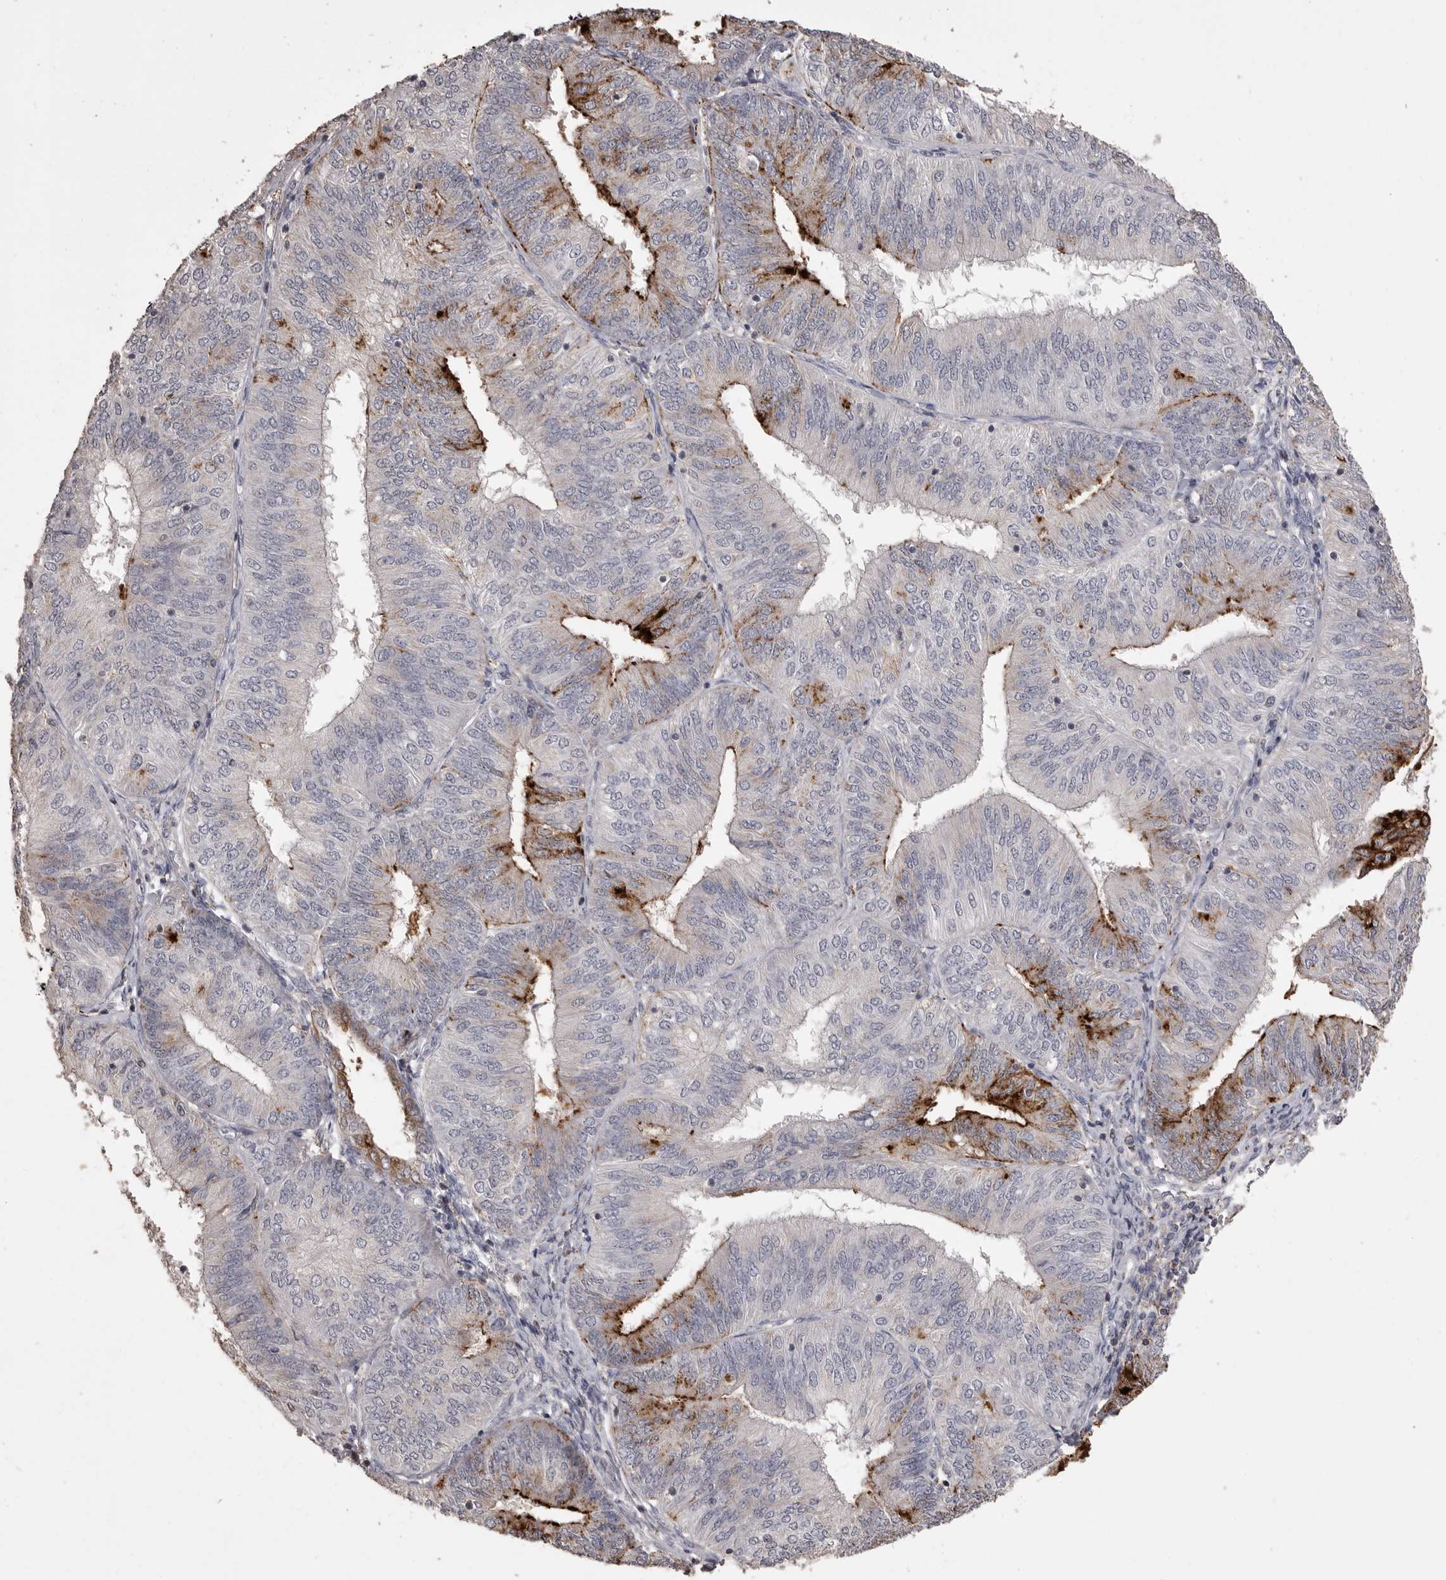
{"staining": {"intensity": "moderate", "quantity": "25%-75%", "location": "cytoplasmic/membranous"}, "tissue": "endometrial cancer", "cell_type": "Tumor cells", "image_type": "cancer", "snomed": [{"axis": "morphology", "description": "Adenocarcinoma, NOS"}, {"axis": "topography", "description": "Endometrium"}], "caption": "High-magnification brightfield microscopy of adenocarcinoma (endometrial) stained with DAB (3,3'-diaminobenzidine) (brown) and counterstained with hematoxylin (blue). tumor cells exhibit moderate cytoplasmic/membranous positivity is seen in approximately25%-75% of cells.", "gene": "MMP7", "patient": {"sex": "female", "age": 58}}